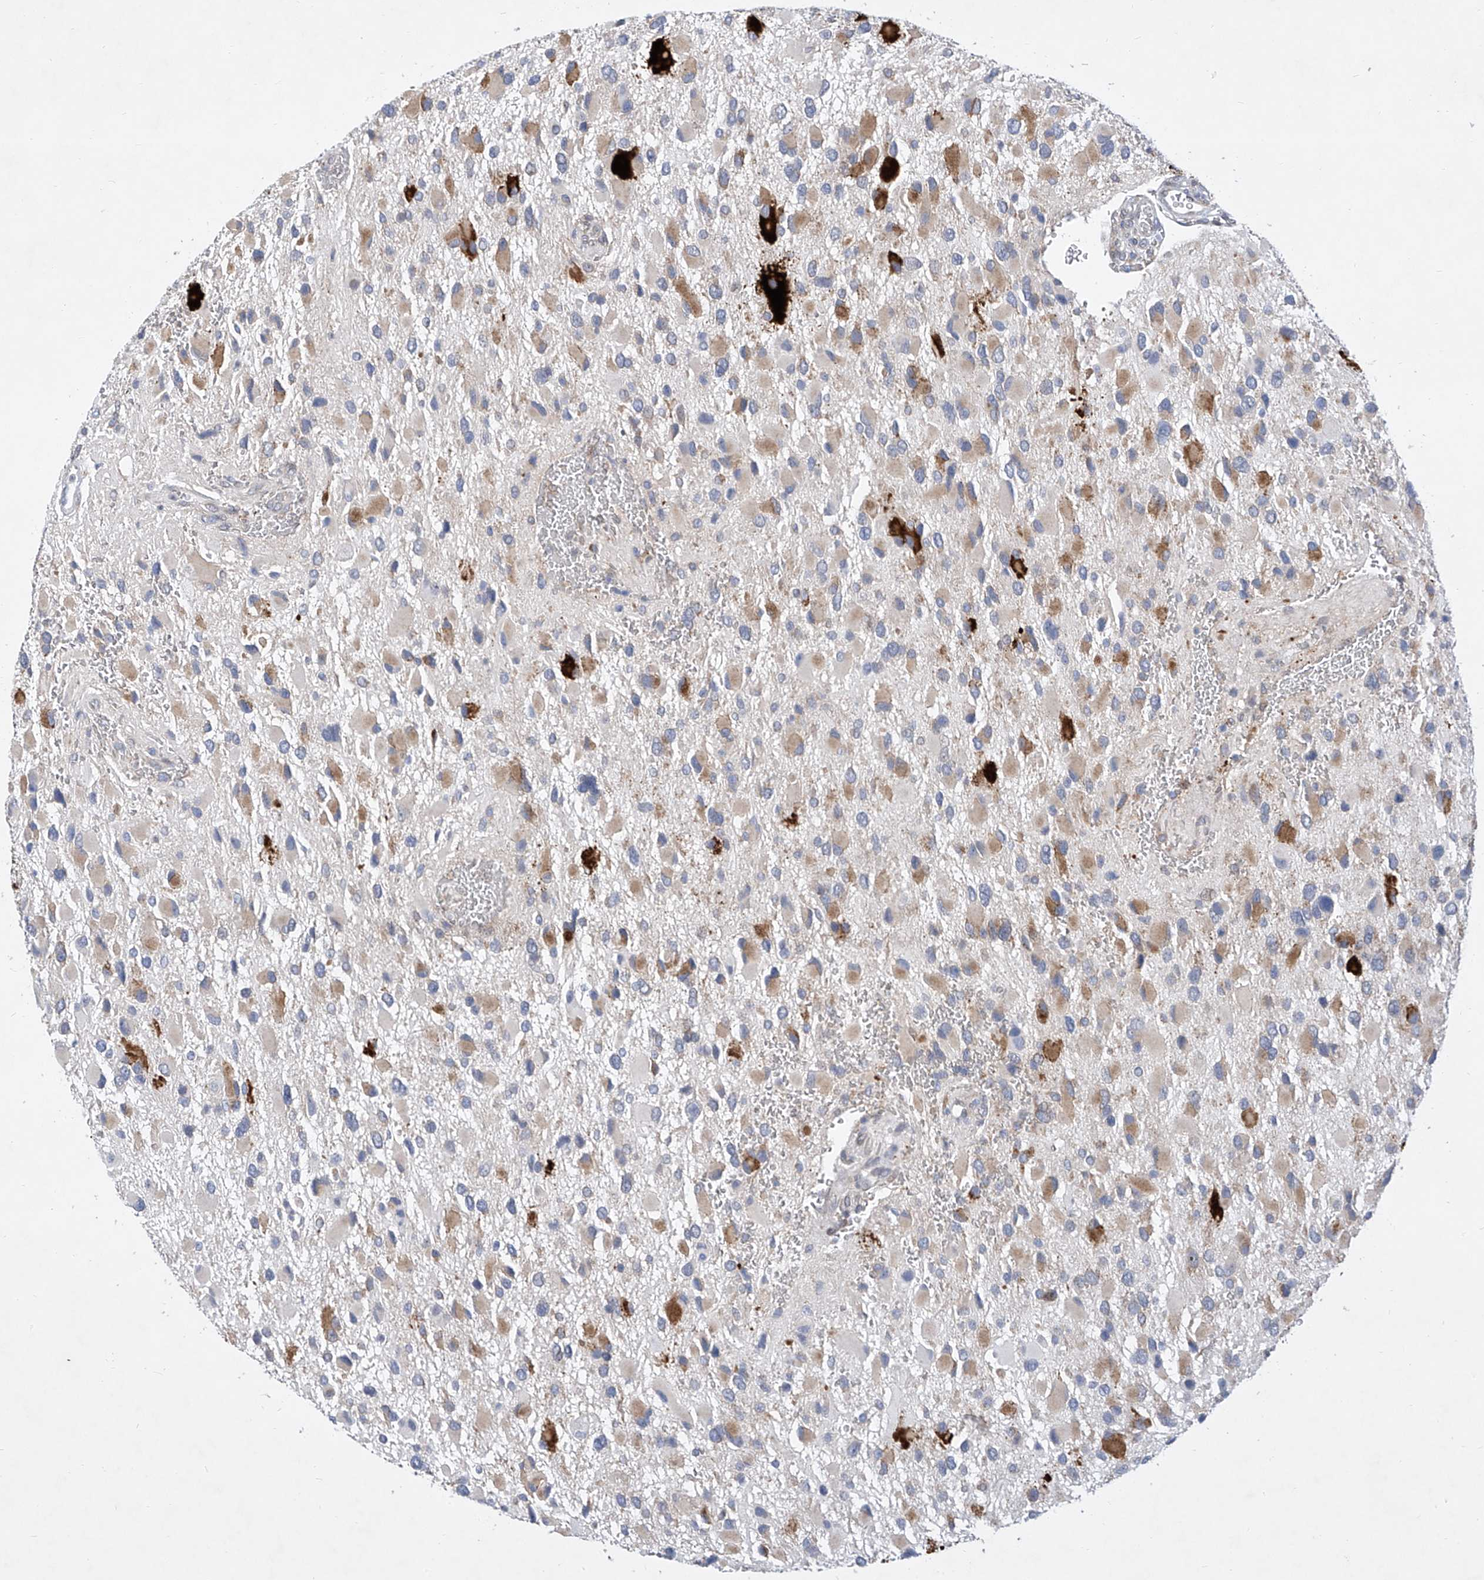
{"staining": {"intensity": "moderate", "quantity": "<25%", "location": "cytoplasmic/membranous"}, "tissue": "glioma", "cell_type": "Tumor cells", "image_type": "cancer", "snomed": [{"axis": "morphology", "description": "Glioma, malignant, High grade"}, {"axis": "topography", "description": "Brain"}], "caption": "Approximately <25% of tumor cells in human malignant high-grade glioma show moderate cytoplasmic/membranous protein positivity as visualized by brown immunohistochemical staining.", "gene": "MX2", "patient": {"sex": "male", "age": 53}}